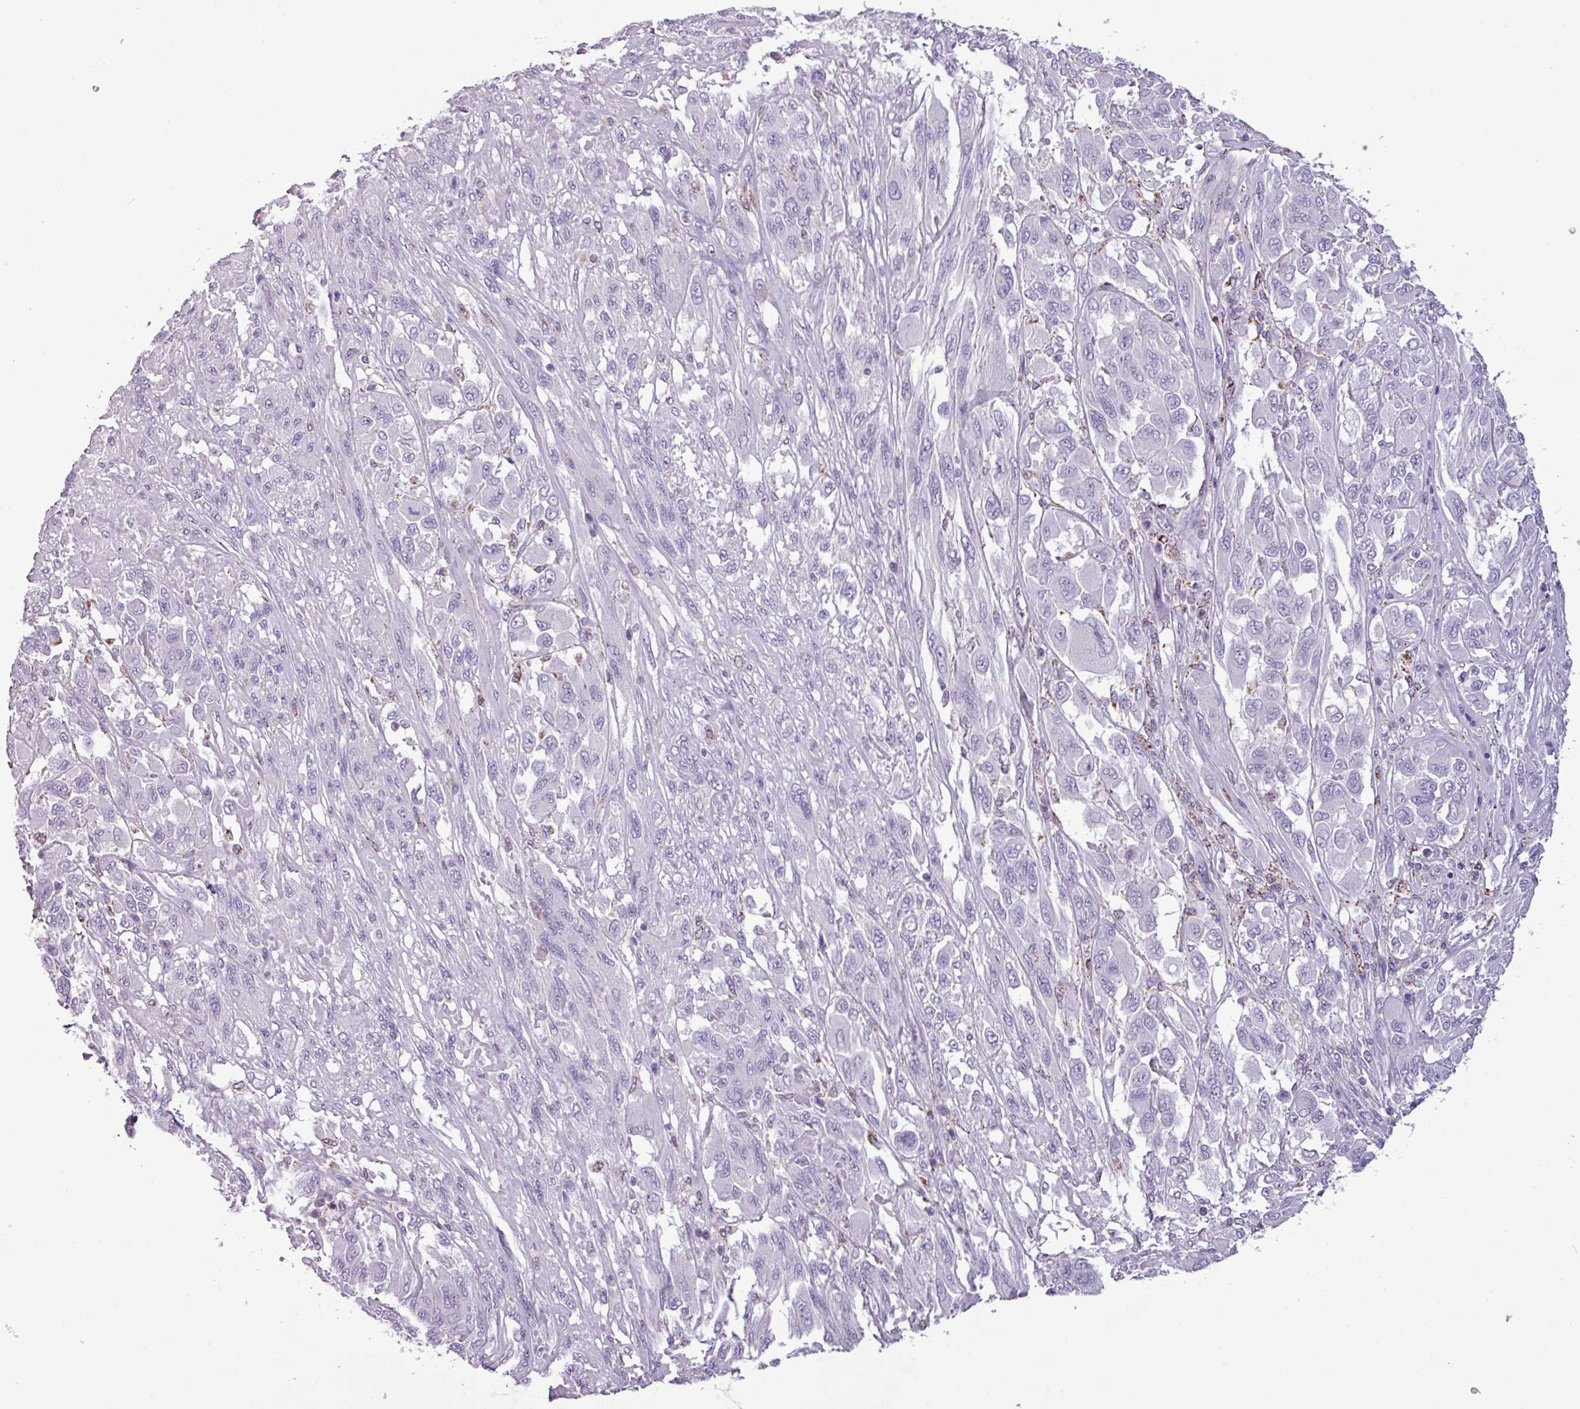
{"staining": {"intensity": "negative", "quantity": "none", "location": "none"}, "tissue": "melanoma", "cell_type": "Tumor cells", "image_type": "cancer", "snomed": [{"axis": "morphology", "description": "Malignant melanoma, NOS"}, {"axis": "topography", "description": "Skin"}], "caption": "The histopathology image reveals no significant expression in tumor cells of malignant melanoma. (DAB immunohistochemistry visualized using brightfield microscopy, high magnification).", "gene": "ZNF667", "patient": {"sex": "female", "age": 91}}